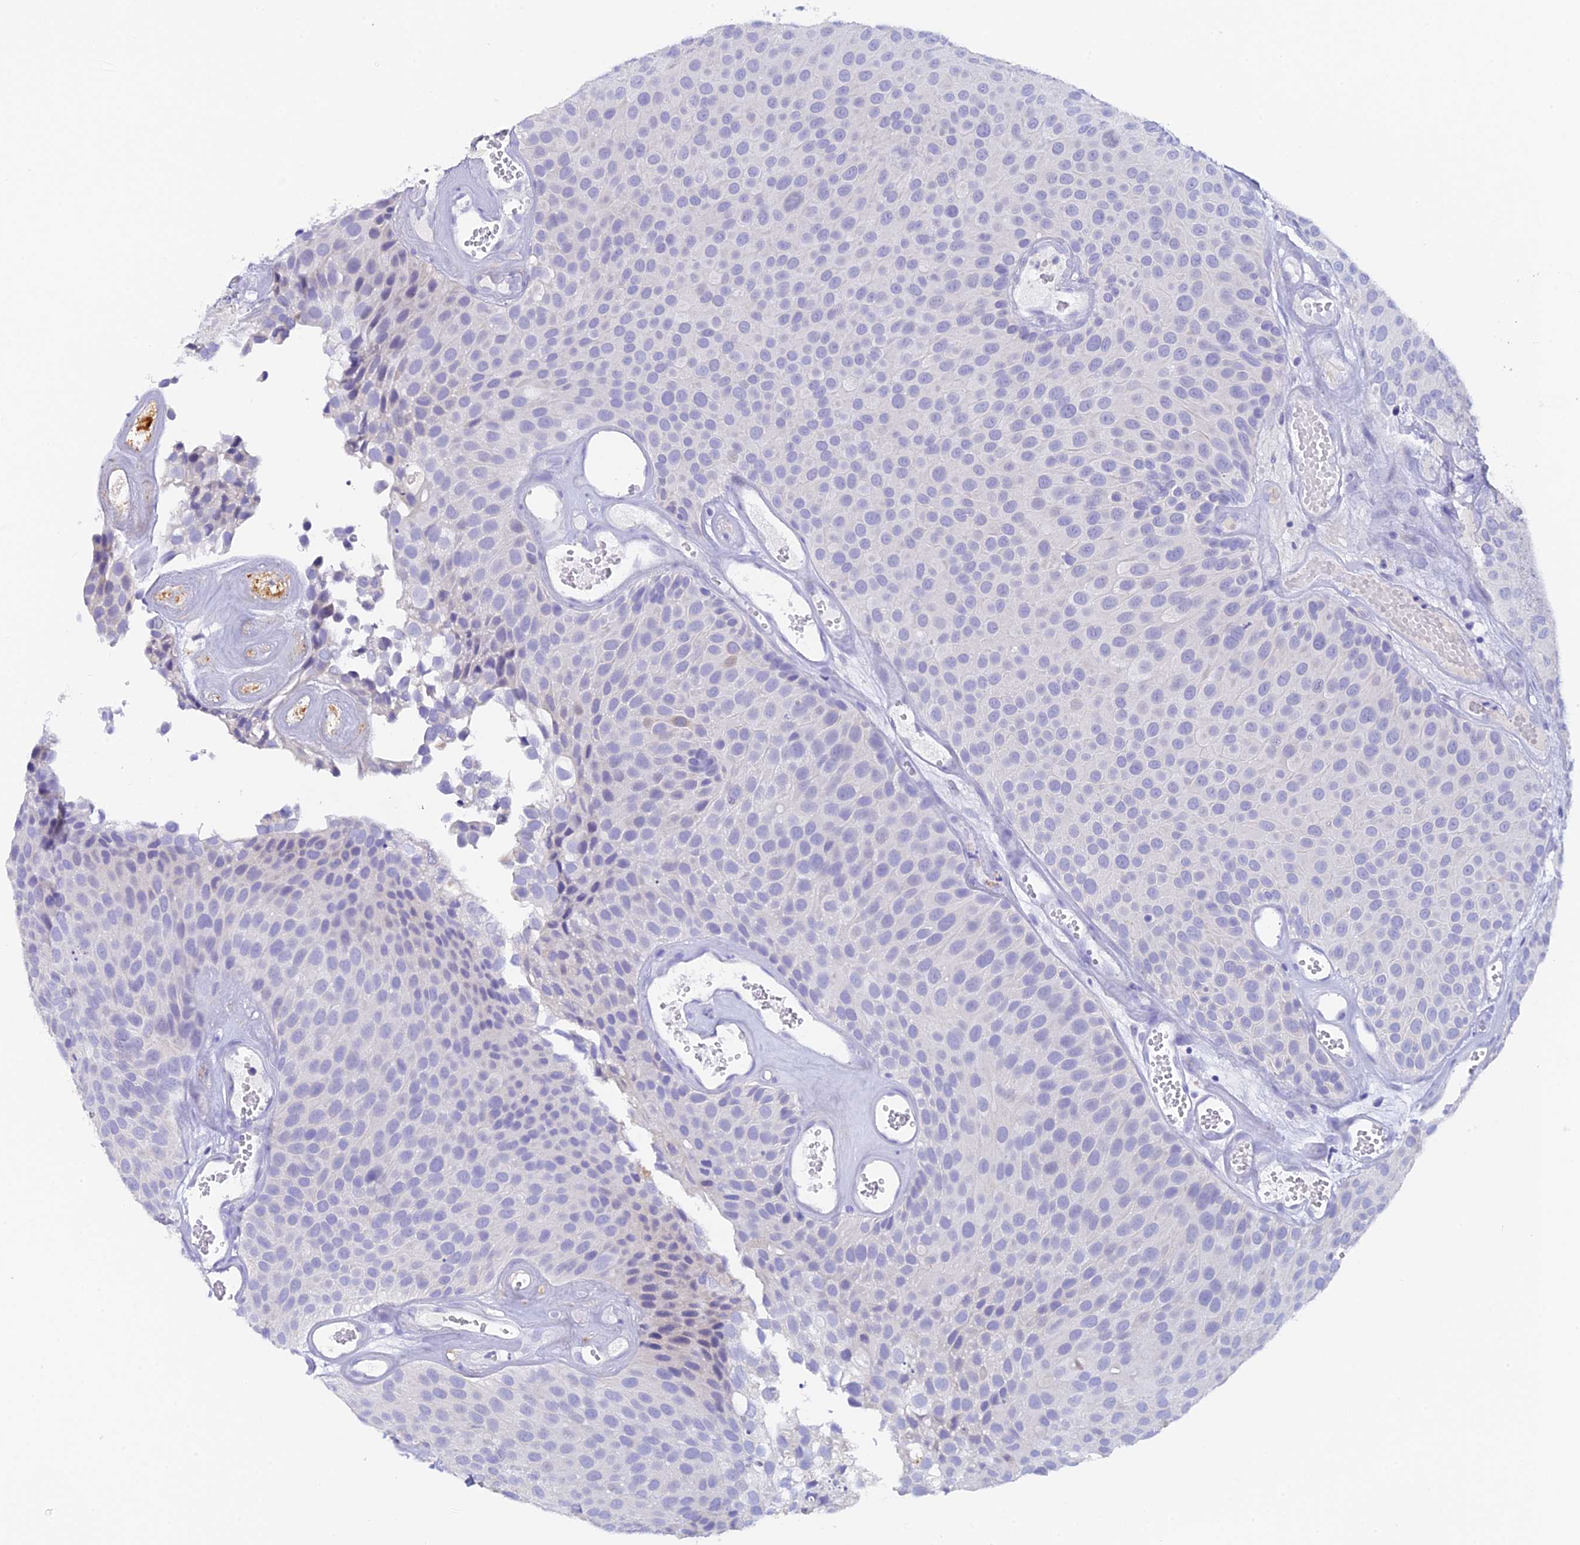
{"staining": {"intensity": "negative", "quantity": "none", "location": "none"}, "tissue": "urothelial cancer", "cell_type": "Tumor cells", "image_type": "cancer", "snomed": [{"axis": "morphology", "description": "Urothelial carcinoma, Low grade"}, {"axis": "topography", "description": "Urinary bladder"}], "caption": "This is an IHC photomicrograph of urothelial cancer. There is no positivity in tumor cells.", "gene": "C12orf29", "patient": {"sex": "male", "age": 89}}